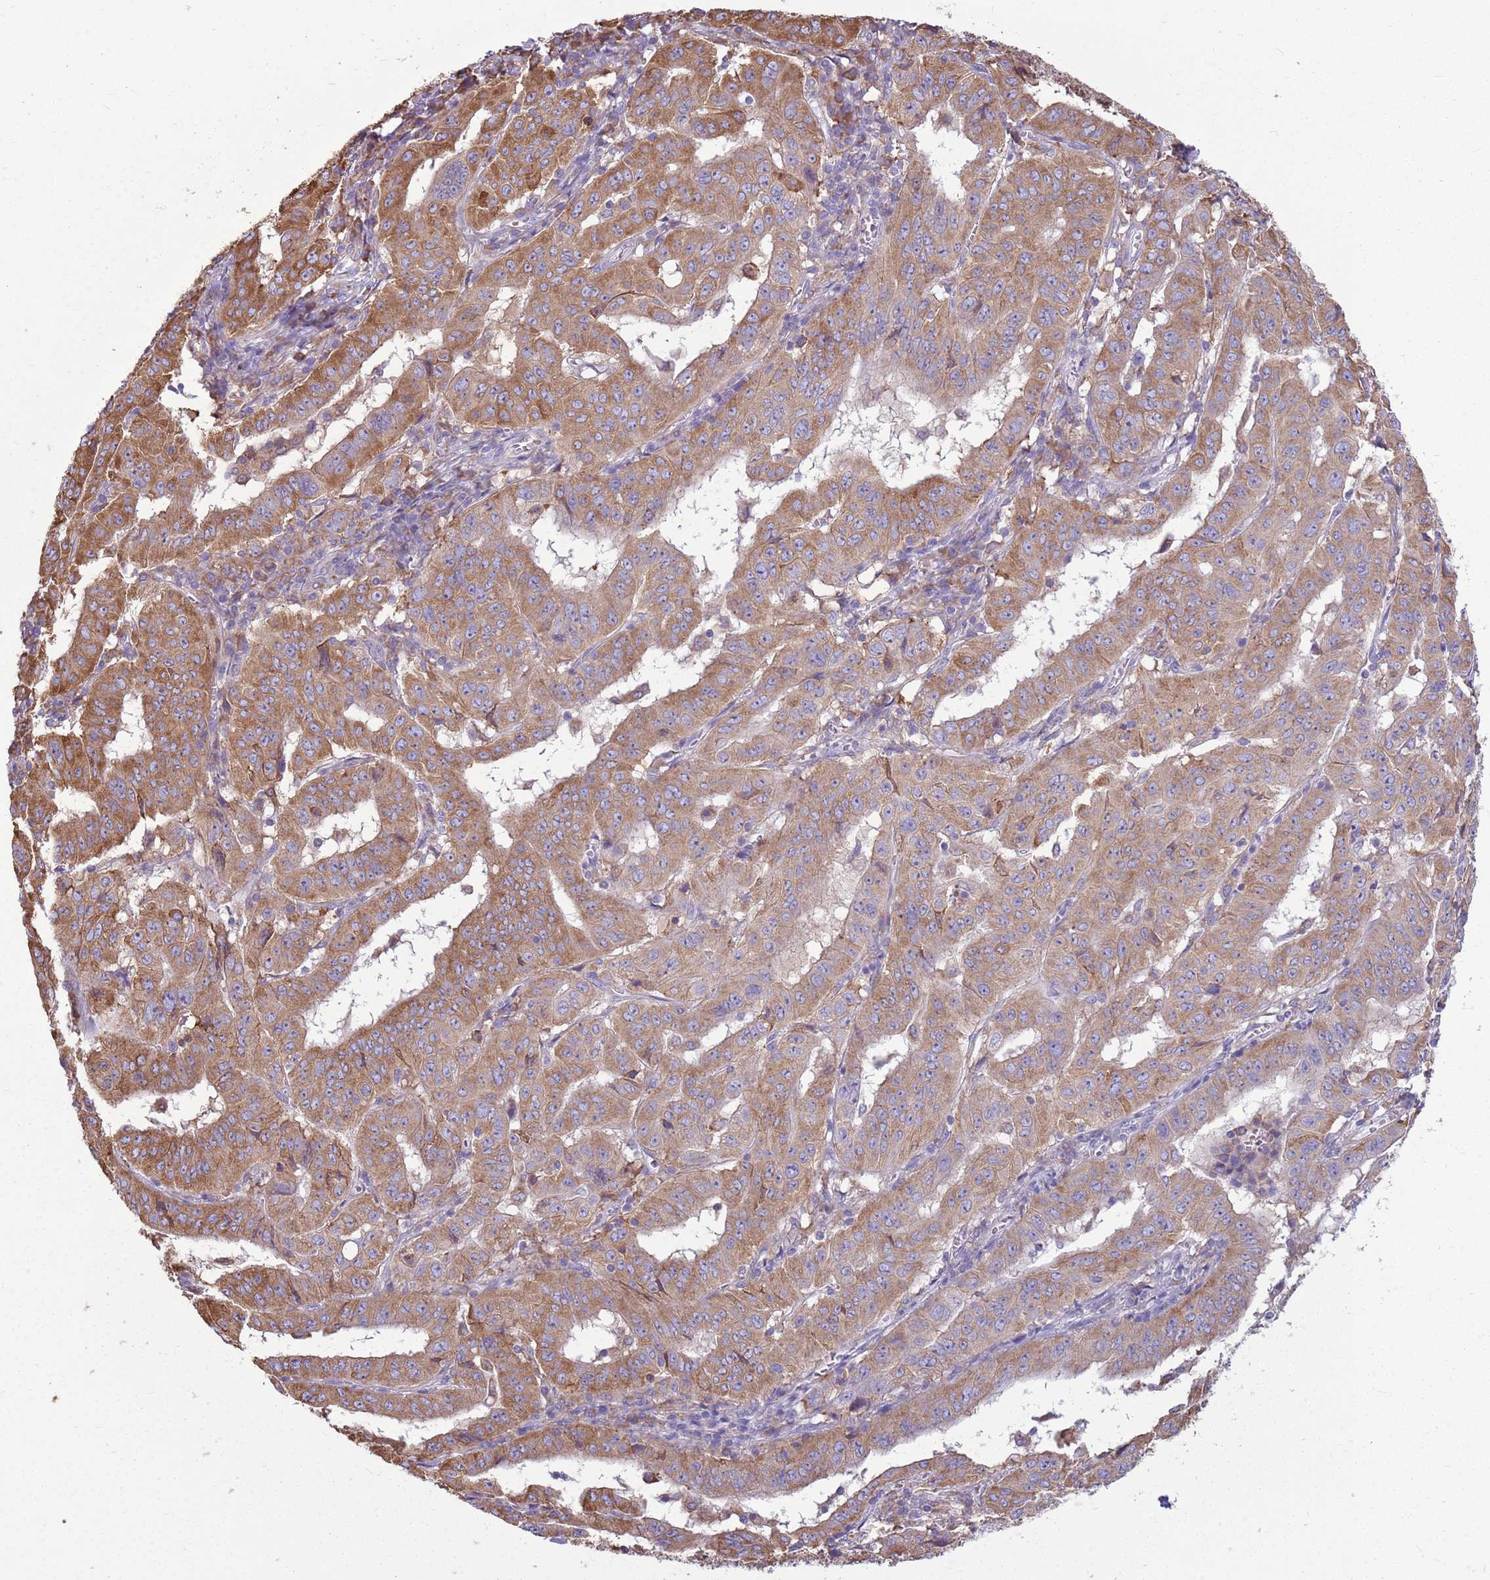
{"staining": {"intensity": "moderate", "quantity": ">75%", "location": "cytoplasmic/membranous"}, "tissue": "pancreatic cancer", "cell_type": "Tumor cells", "image_type": "cancer", "snomed": [{"axis": "morphology", "description": "Adenocarcinoma, NOS"}, {"axis": "topography", "description": "Pancreas"}], "caption": "Brown immunohistochemical staining in pancreatic adenocarcinoma demonstrates moderate cytoplasmic/membranous expression in about >75% of tumor cells.", "gene": "KCTD19", "patient": {"sex": "male", "age": 63}}